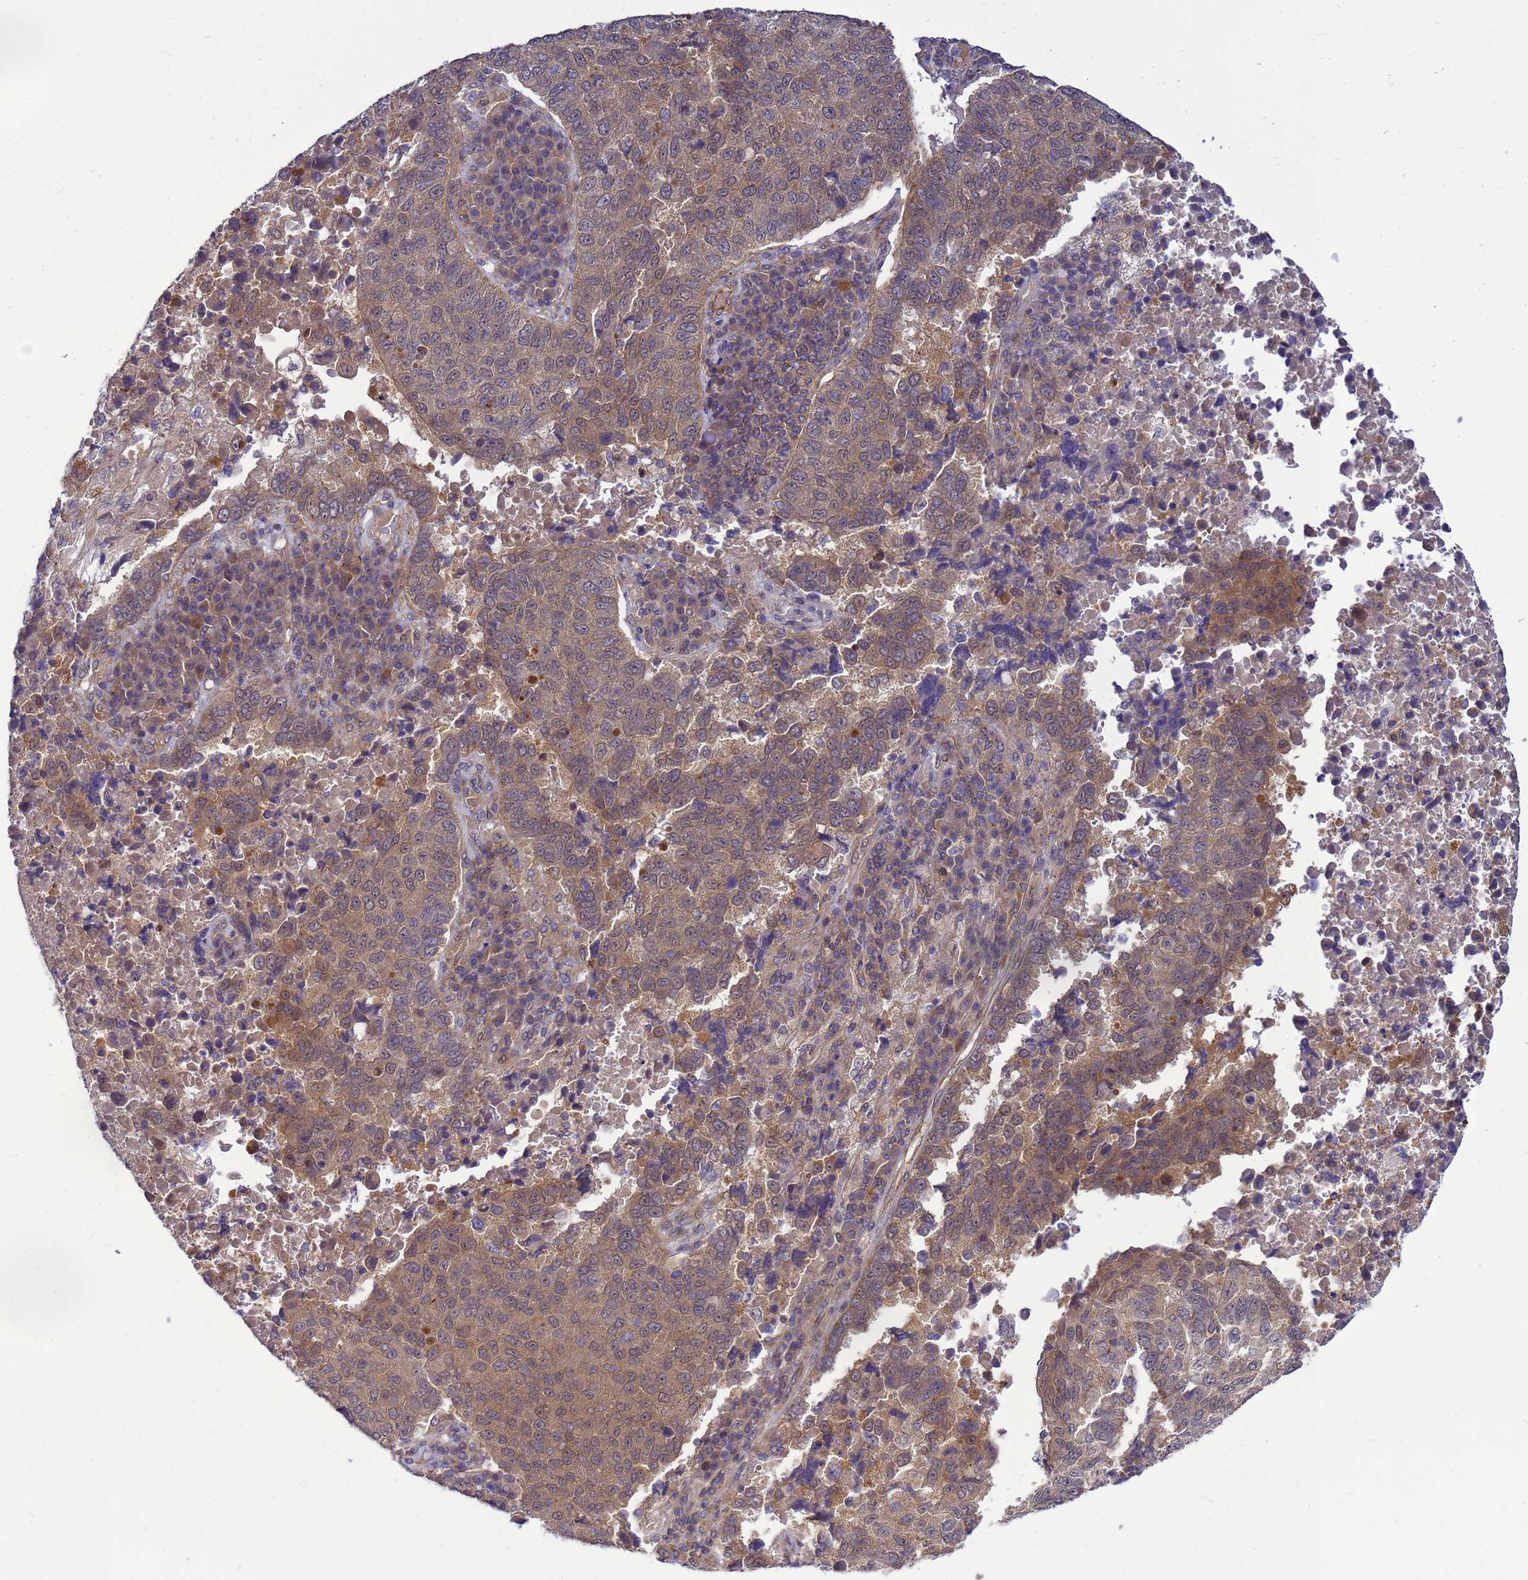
{"staining": {"intensity": "moderate", "quantity": ">75%", "location": "cytoplasmic/membranous"}, "tissue": "lung cancer", "cell_type": "Tumor cells", "image_type": "cancer", "snomed": [{"axis": "morphology", "description": "Squamous cell carcinoma, NOS"}, {"axis": "topography", "description": "Lung"}], "caption": "Approximately >75% of tumor cells in squamous cell carcinoma (lung) show moderate cytoplasmic/membranous protein expression as visualized by brown immunohistochemical staining.", "gene": "ENOPH1", "patient": {"sex": "male", "age": 73}}